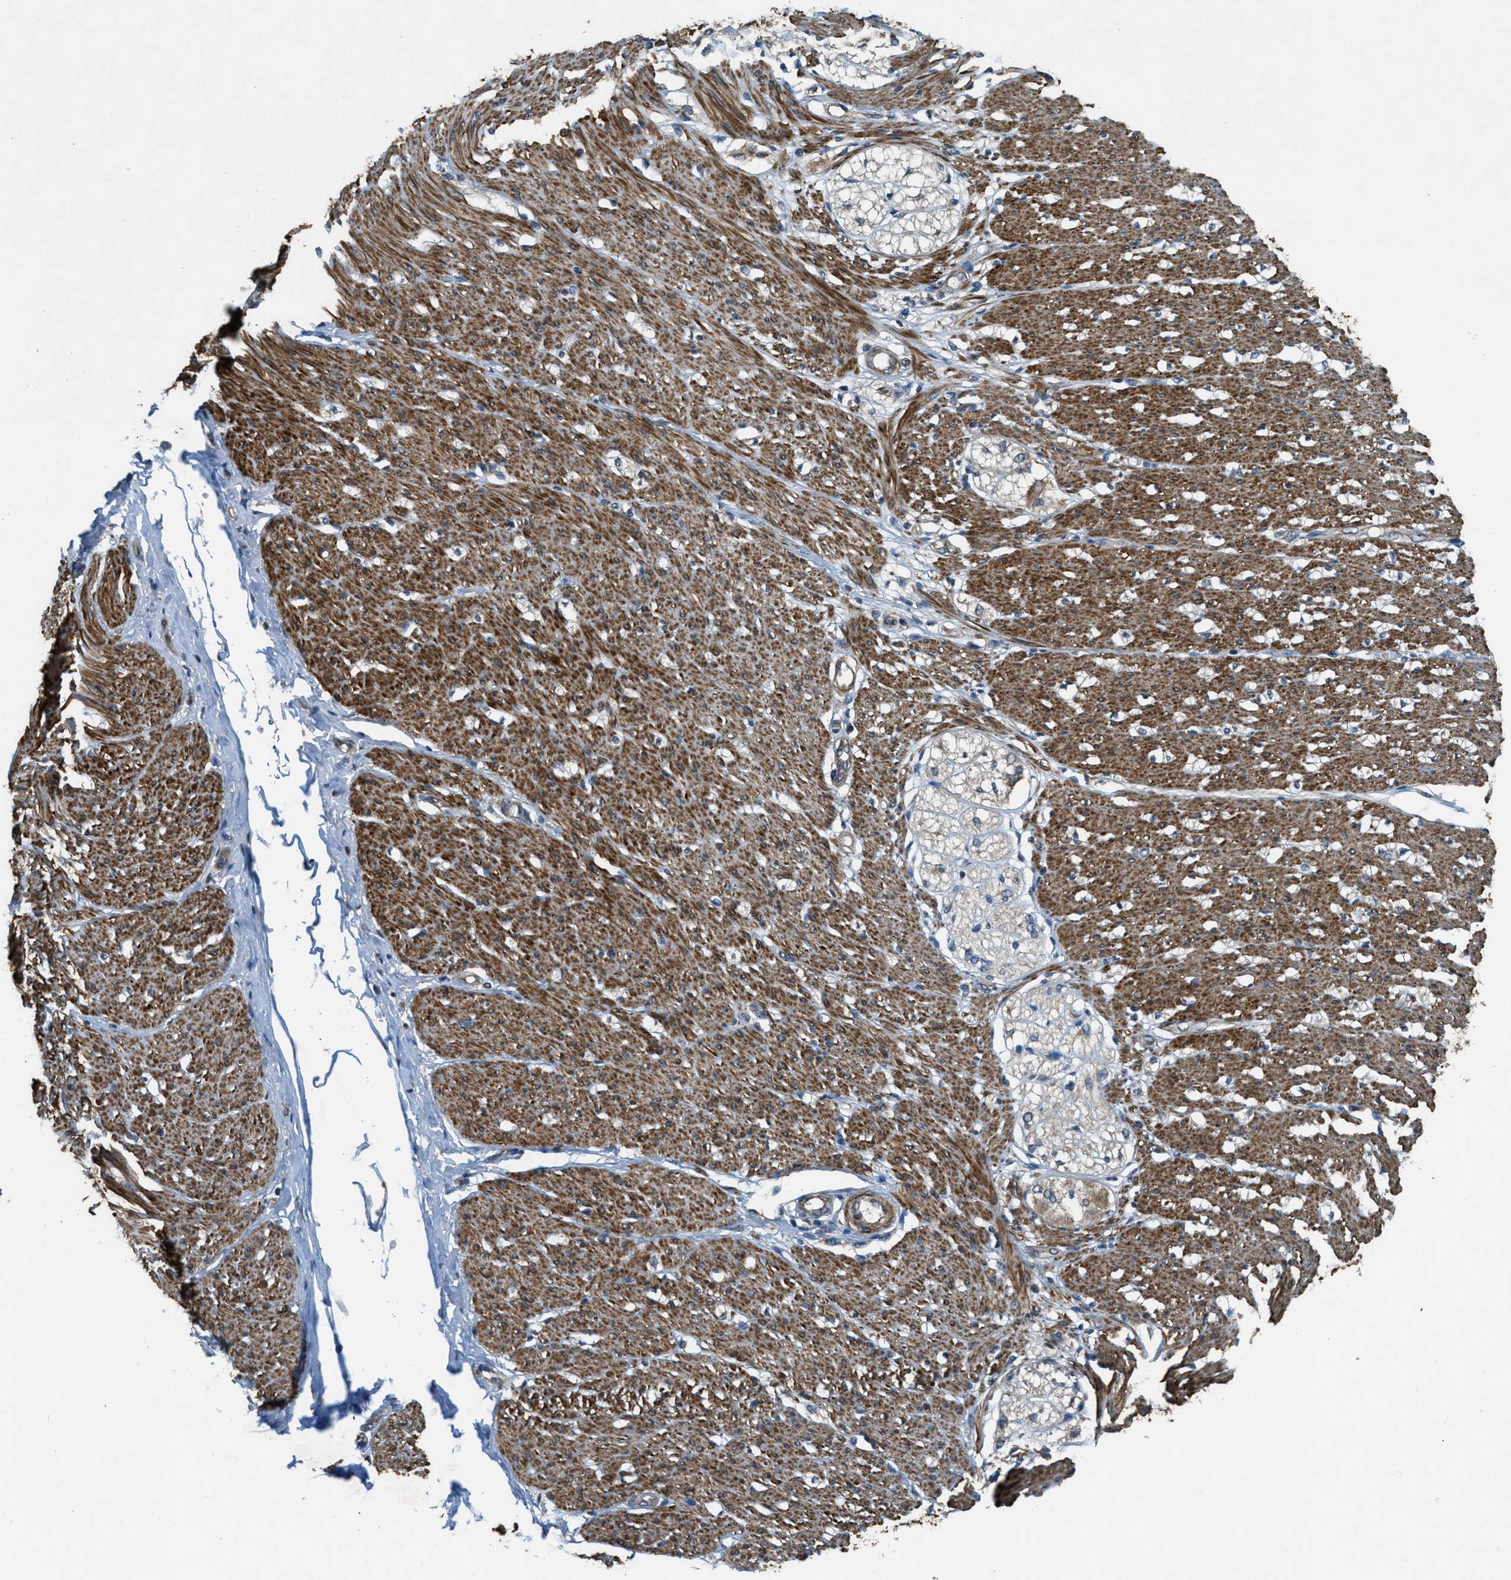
{"staining": {"intensity": "moderate", "quantity": "<25%", "location": "cytoplasmic/membranous"}, "tissue": "adipose tissue", "cell_type": "Adipocytes", "image_type": "normal", "snomed": [{"axis": "morphology", "description": "Normal tissue, NOS"}, {"axis": "morphology", "description": "Adenocarcinoma, NOS"}, {"axis": "topography", "description": "Colon"}, {"axis": "topography", "description": "Peripheral nerve tissue"}], "caption": "Immunohistochemistry (IHC) staining of benign adipose tissue, which displays low levels of moderate cytoplasmic/membranous positivity in about <25% of adipocytes indicating moderate cytoplasmic/membranous protein expression. The staining was performed using DAB (3,3'-diaminobenzidine) (brown) for protein detection and nuclei were counterstained in hematoxylin (blue).", "gene": "VEZT", "patient": {"sex": "male", "age": 14}}